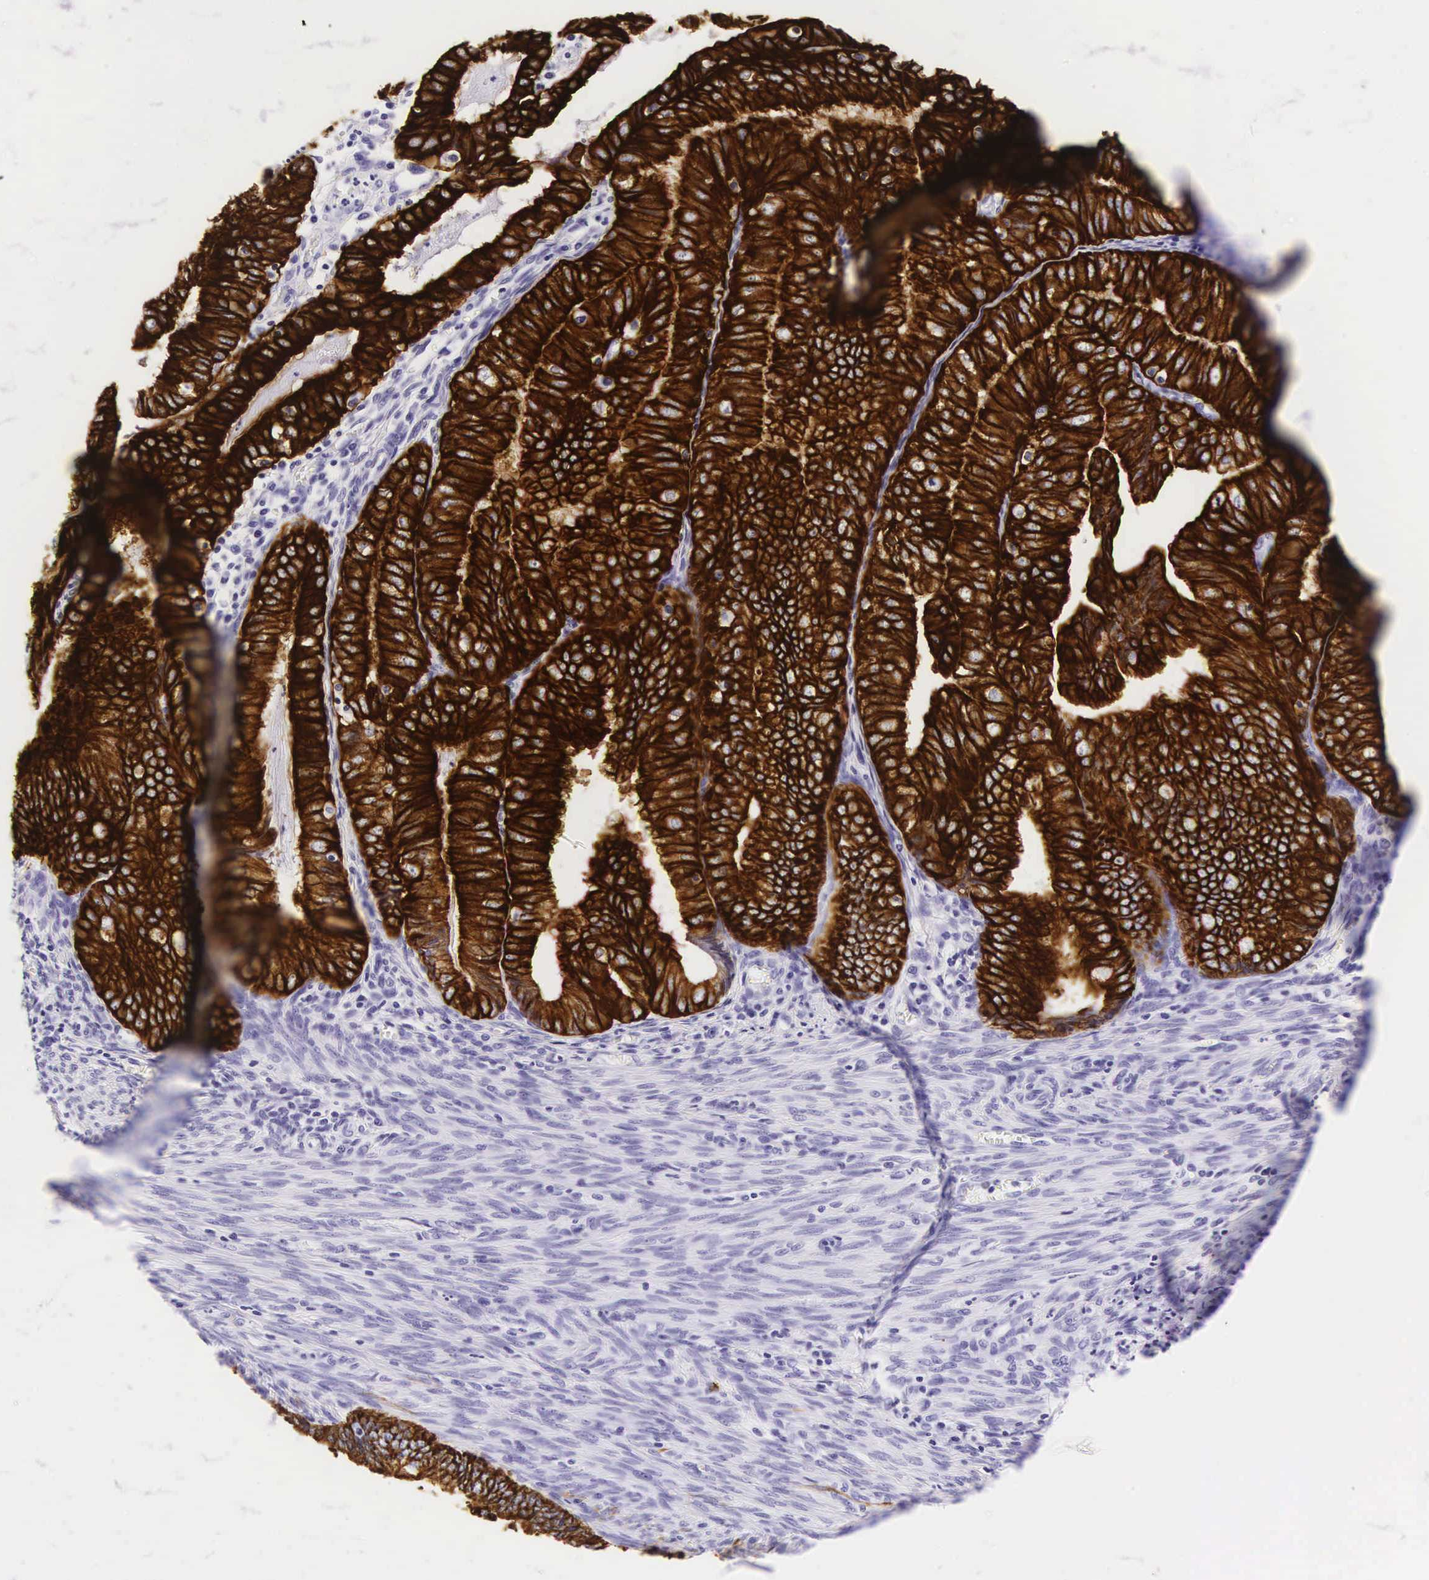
{"staining": {"intensity": "strong", "quantity": ">75%", "location": "cytoplasmic/membranous"}, "tissue": "endometrial cancer", "cell_type": "Tumor cells", "image_type": "cancer", "snomed": [{"axis": "morphology", "description": "Adenocarcinoma, NOS"}, {"axis": "topography", "description": "Endometrium"}], "caption": "DAB (3,3'-diaminobenzidine) immunohistochemical staining of endometrial cancer (adenocarcinoma) exhibits strong cytoplasmic/membranous protein staining in about >75% of tumor cells.", "gene": "KRT18", "patient": {"sex": "female", "age": 66}}